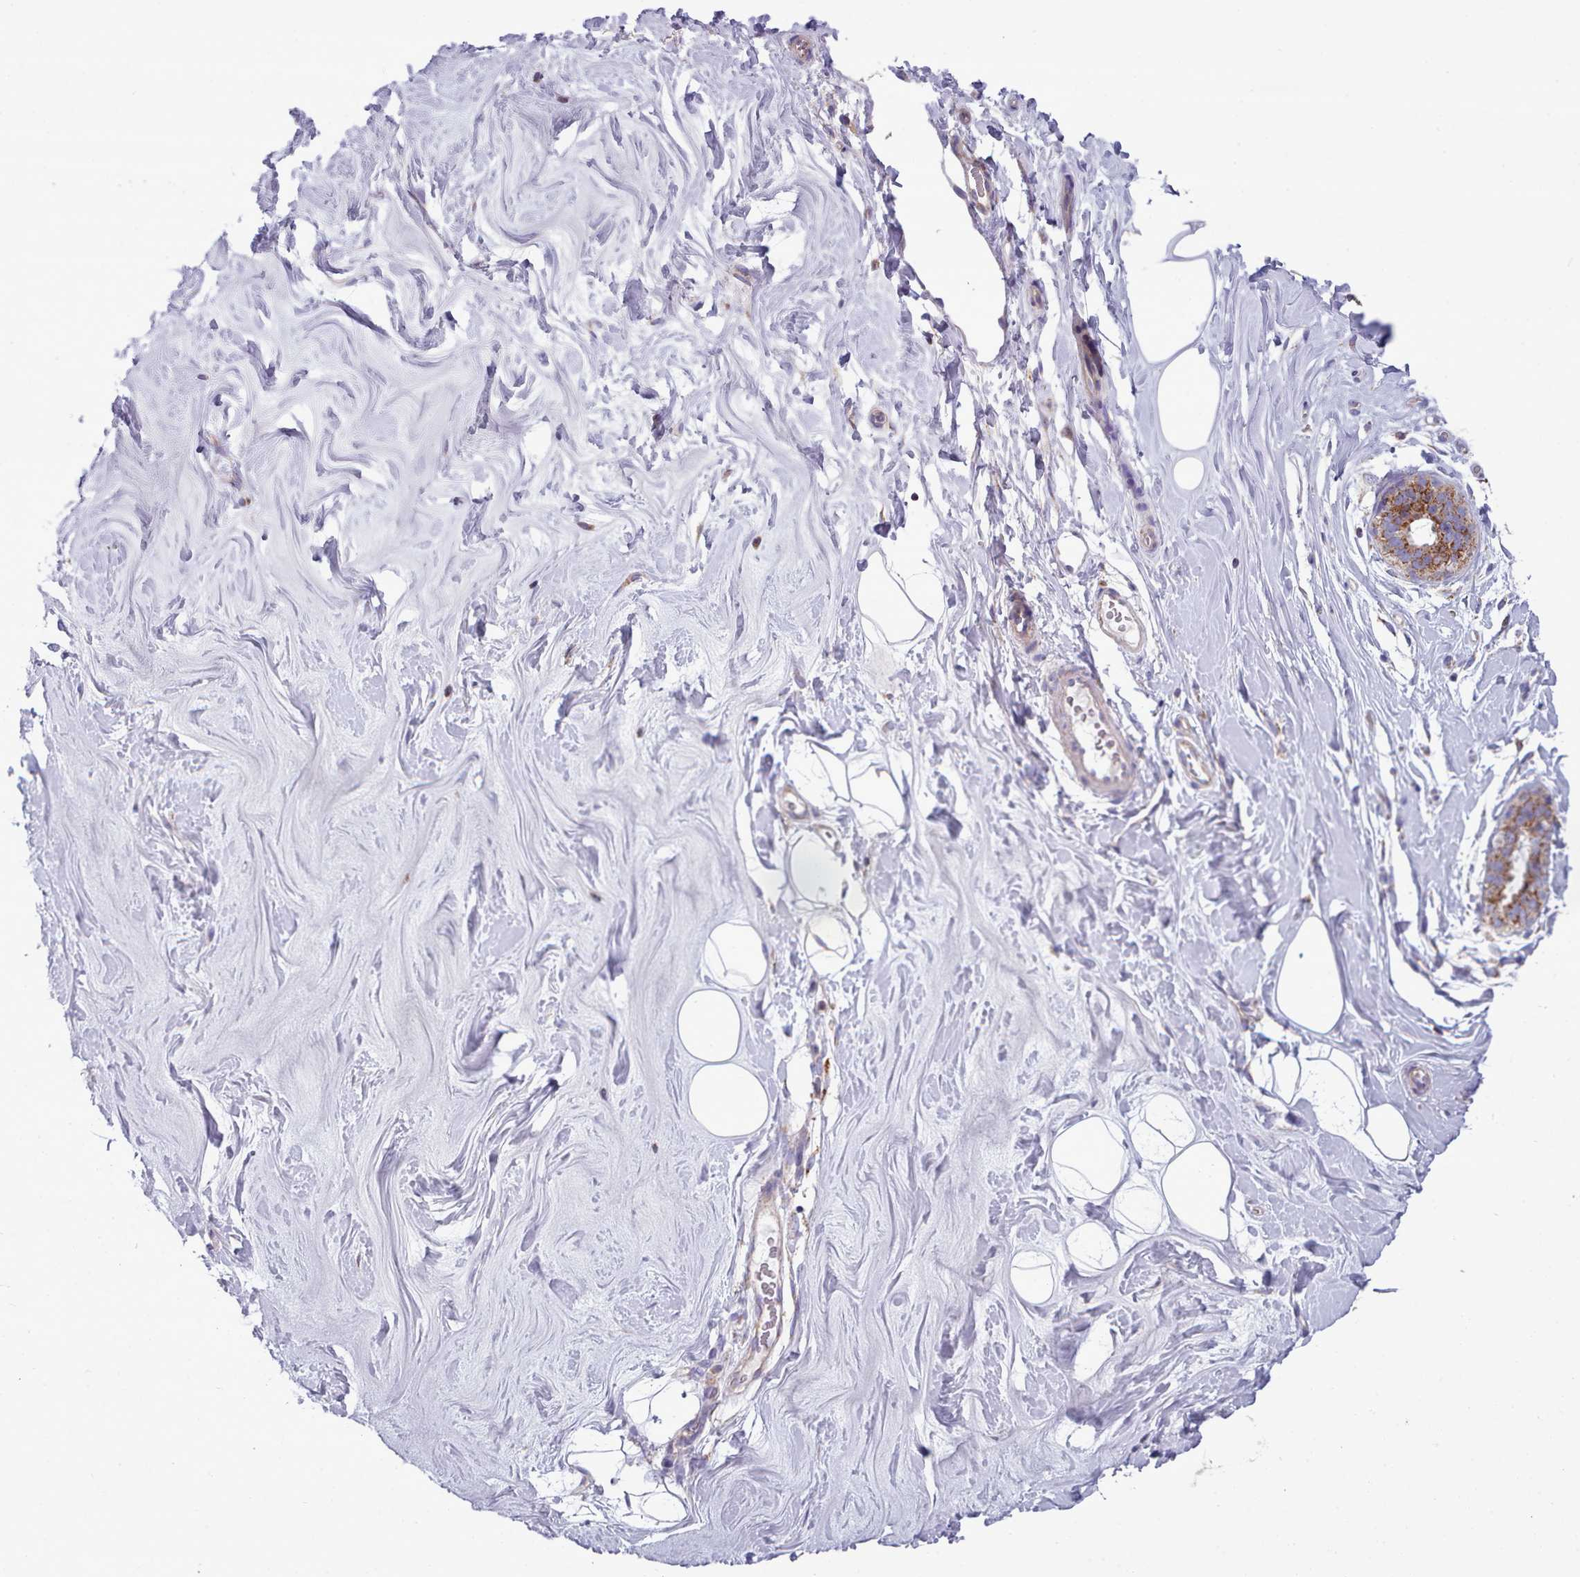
{"staining": {"intensity": "negative", "quantity": "none", "location": "none"}, "tissue": "adipose tissue", "cell_type": "Adipocytes", "image_type": "normal", "snomed": [{"axis": "morphology", "description": "Normal tissue, NOS"}, {"axis": "topography", "description": "Breast"}], "caption": "Immunohistochemistry histopathology image of unremarkable adipose tissue stained for a protein (brown), which demonstrates no positivity in adipocytes.", "gene": "SRP54", "patient": {"sex": "female", "age": 26}}